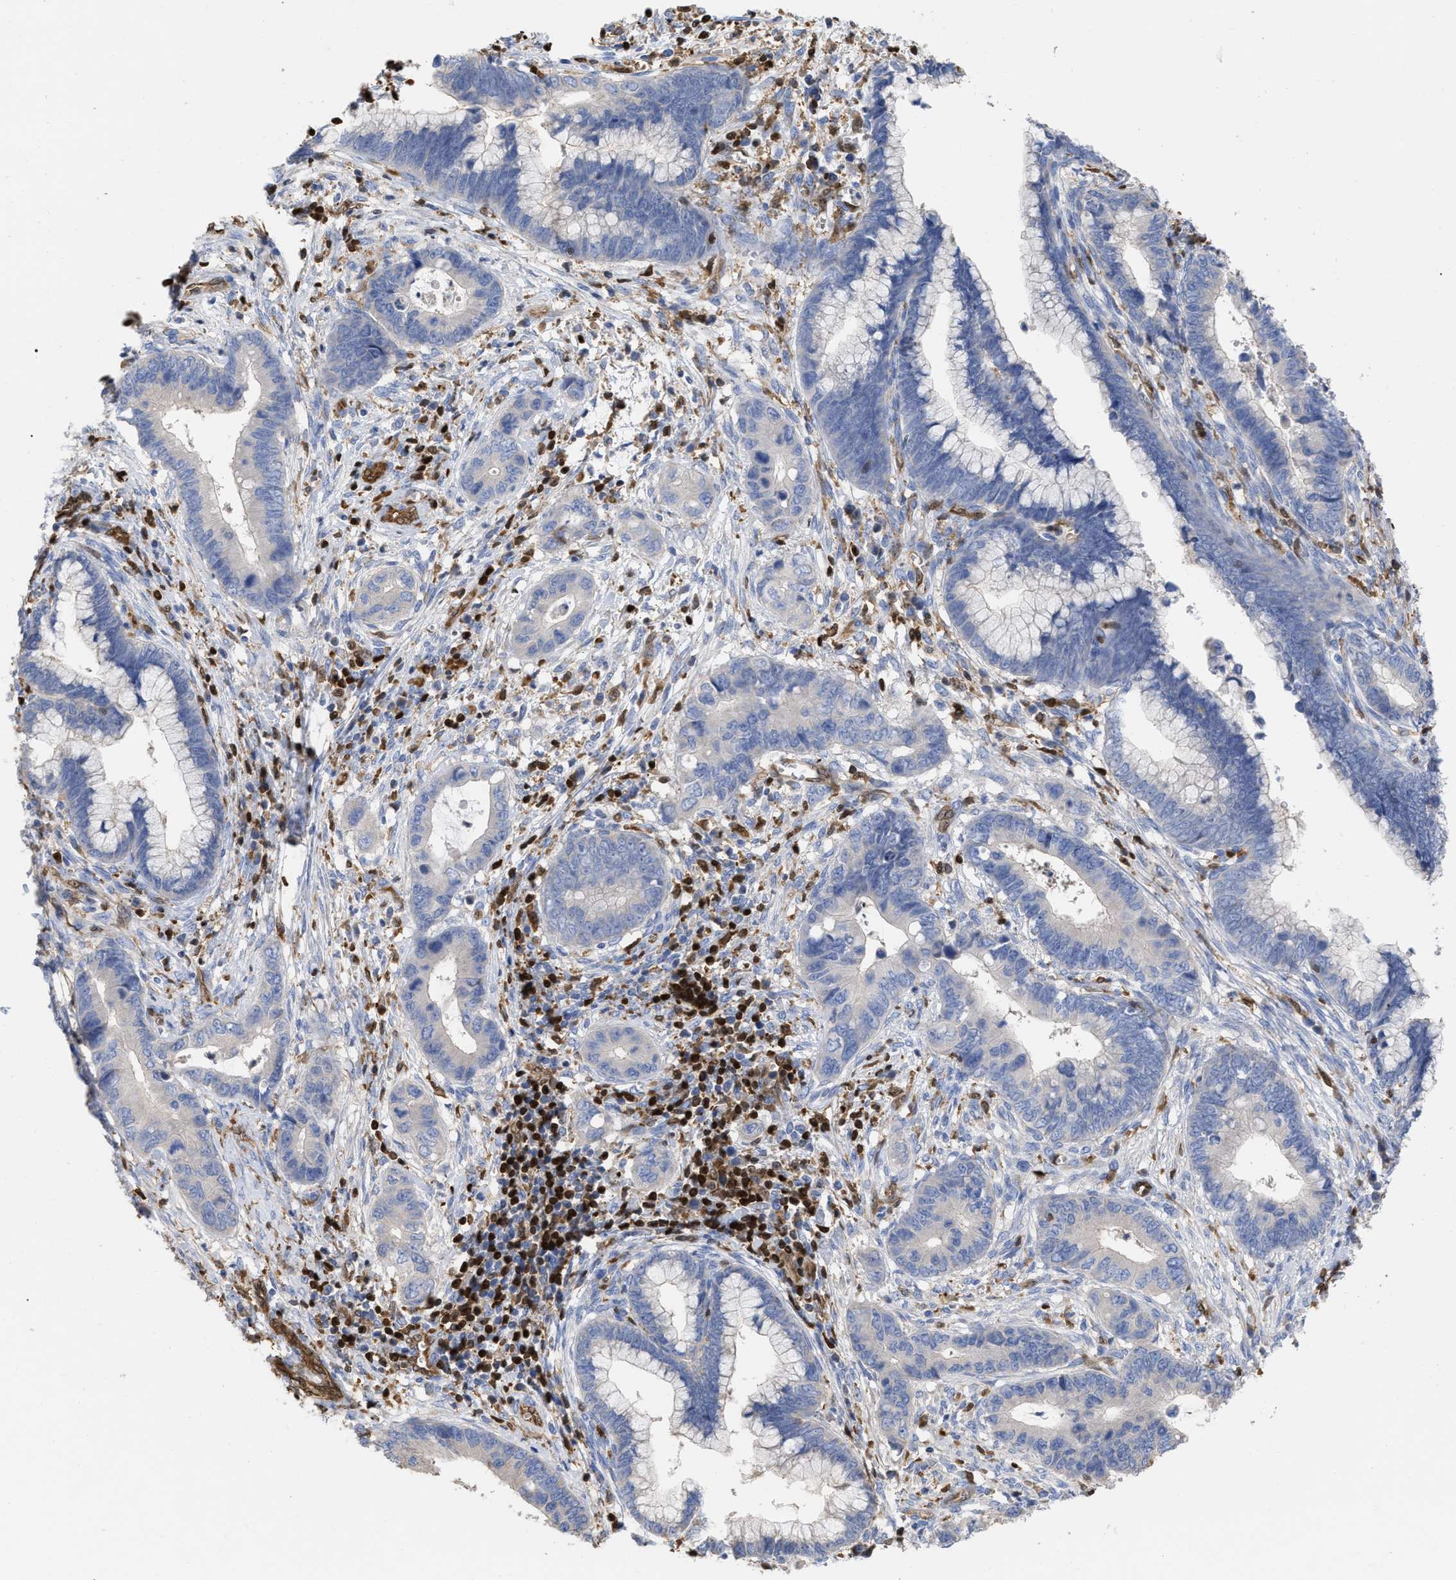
{"staining": {"intensity": "negative", "quantity": "none", "location": "none"}, "tissue": "cervical cancer", "cell_type": "Tumor cells", "image_type": "cancer", "snomed": [{"axis": "morphology", "description": "Adenocarcinoma, NOS"}, {"axis": "topography", "description": "Cervix"}], "caption": "High magnification brightfield microscopy of adenocarcinoma (cervical) stained with DAB (3,3'-diaminobenzidine) (brown) and counterstained with hematoxylin (blue): tumor cells show no significant positivity. Brightfield microscopy of immunohistochemistry (IHC) stained with DAB (brown) and hematoxylin (blue), captured at high magnification.", "gene": "GIMAP4", "patient": {"sex": "female", "age": 44}}